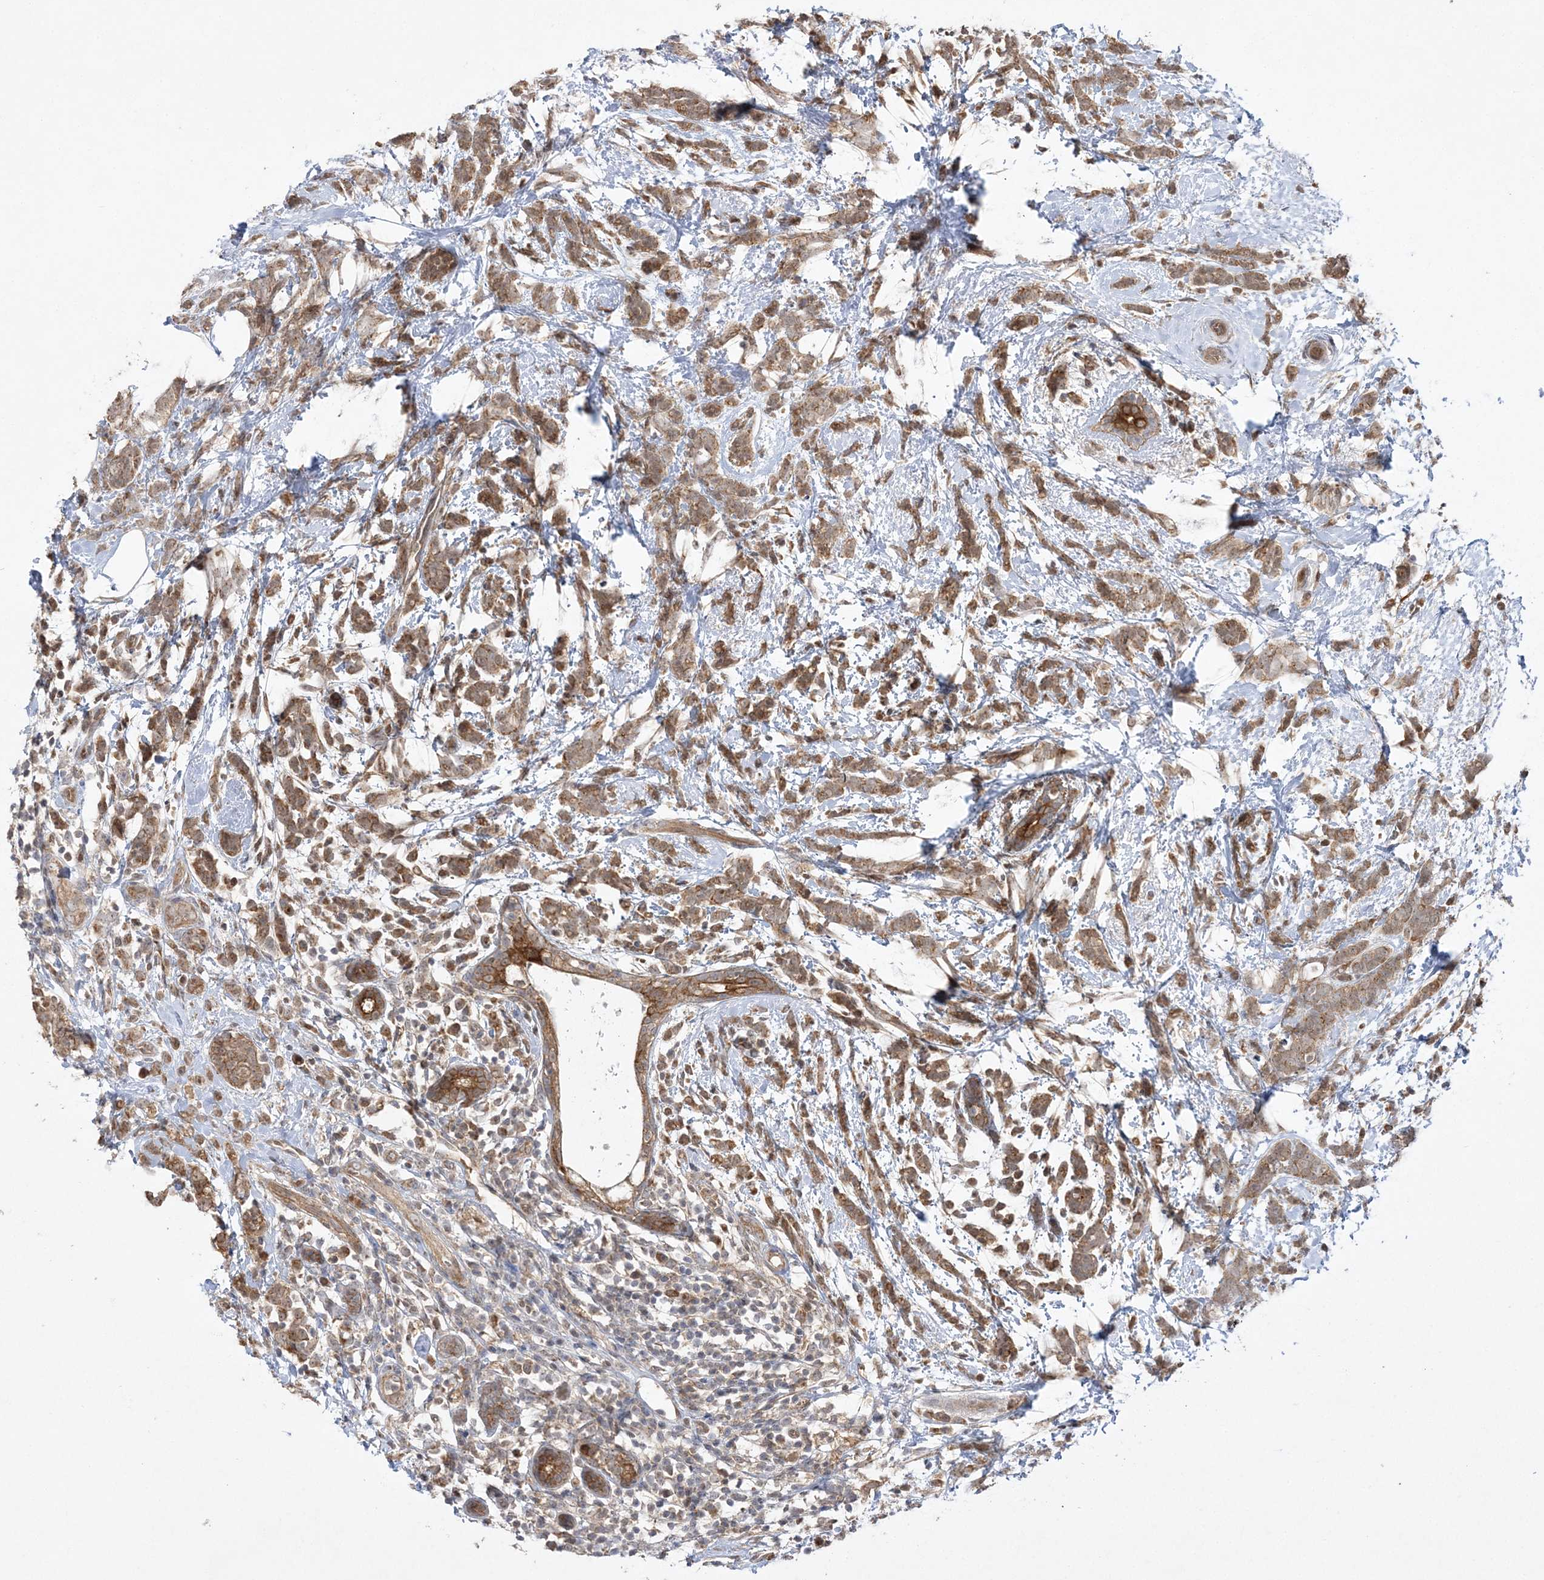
{"staining": {"intensity": "moderate", "quantity": ">75%", "location": "cytoplasmic/membranous"}, "tissue": "breast cancer", "cell_type": "Tumor cells", "image_type": "cancer", "snomed": [{"axis": "morphology", "description": "Lobular carcinoma"}, {"axis": "topography", "description": "Breast"}], "caption": "This micrograph shows breast cancer (lobular carcinoma) stained with immunohistochemistry (IHC) to label a protein in brown. The cytoplasmic/membranous of tumor cells show moderate positivity for the protein. Nuclei are counter-stained blue.", "gene": "MMADHC", "patient": {"sex": "female", "age": 58}}